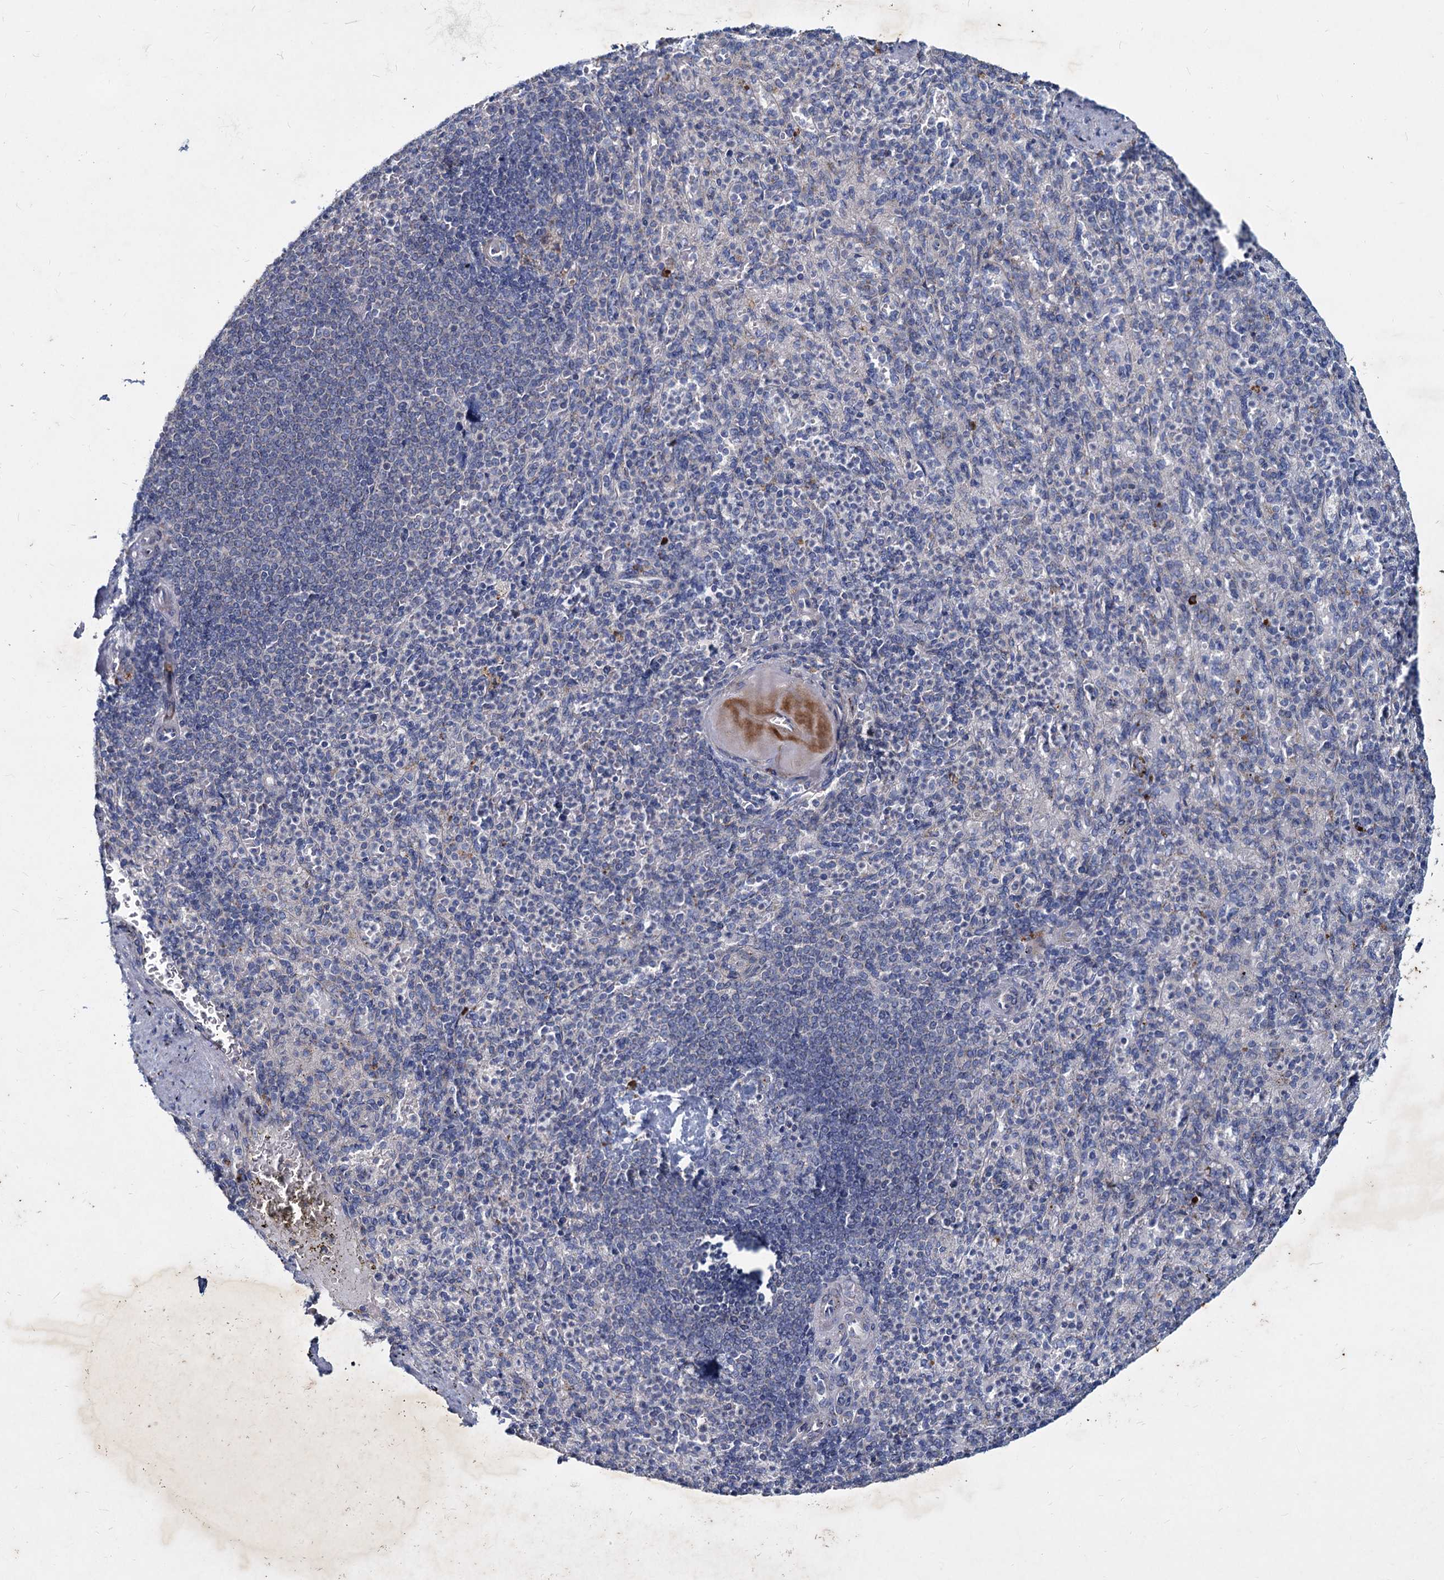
{"staining": {"intensity": "weak", "quantity": "<25%", "location": "cytoplasmic/membranous"}, "tissue": "spleen", "cell_type": "Cells in red pulp", "image_type": "normal", "snomed": [{"axis": "morphology", "description": "Normal tissue, NOS"}, {"axis": "topography", "description": "Spleen"}], "caption": "Immunohistochemistry (IHC) of normal spleen displays no expression in cells in red pulp. (Brightfield microscopy of DAB immunohistochemistry at high magnification).", "gene": "AGBL4", "patient": {"sex": "female", "age": 74}}